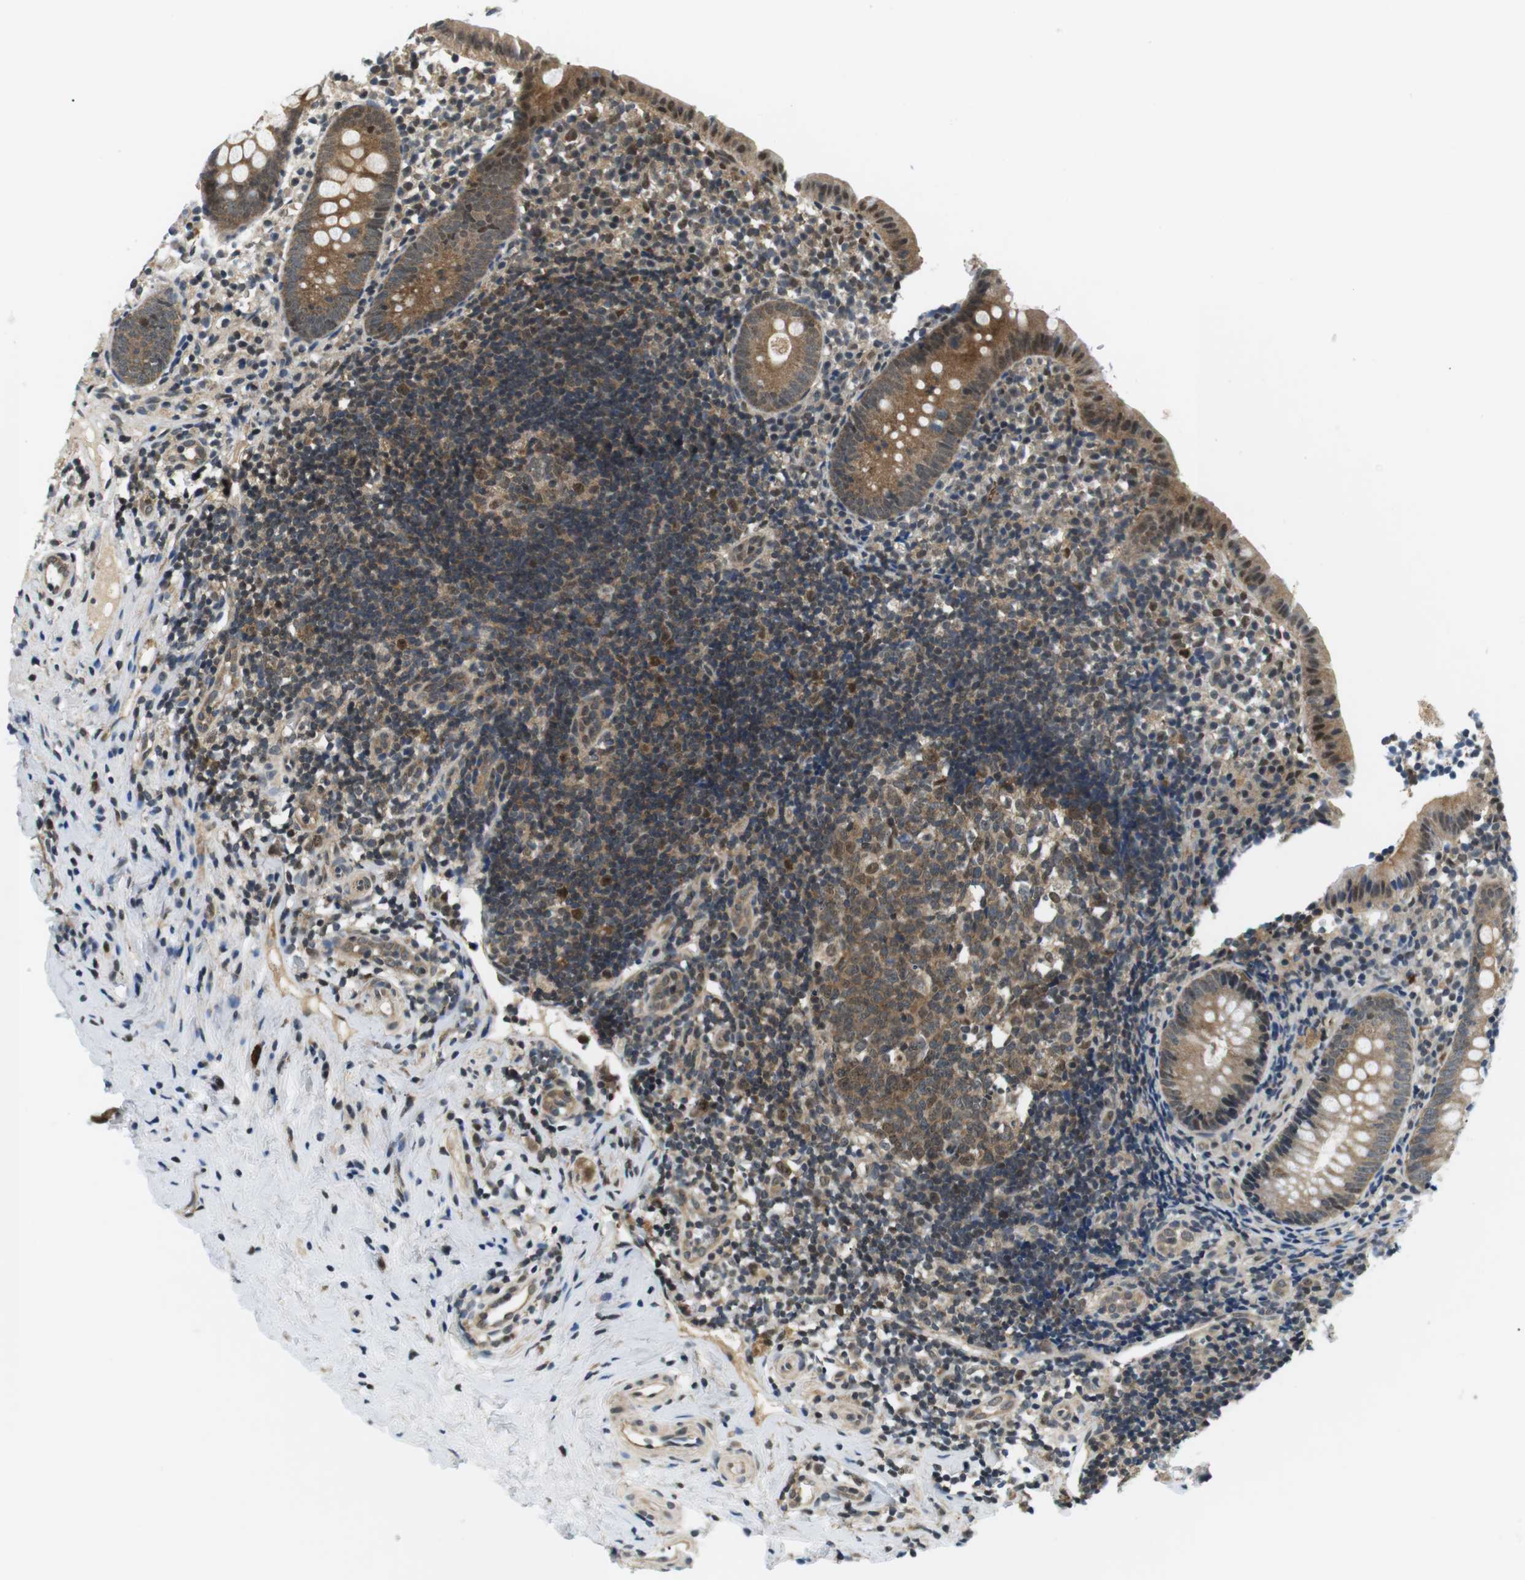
{"staining": {"intensity": "moderate", "quantity": ">75%", "location": "cytoplasmic/membranous"}, "tissue": "appendix", "cell_type": "Glandular cells", "image_type": "normal", "snomed": [{"axis": "morphology", "description": "Normal tissue, NOS"}, {"axis": "topography", "description": "Appendix"}], "caption": "Immunohistochemical staining of benign appendix displays moderate cytoplasmic/membranous protein expression in approximately >75% of glandular cells. (brown staining indicates protein expression, while blue staining denotes nuclei).", "gene": "CSNK2B", "patient": {"sex": "female", "age": 20}}